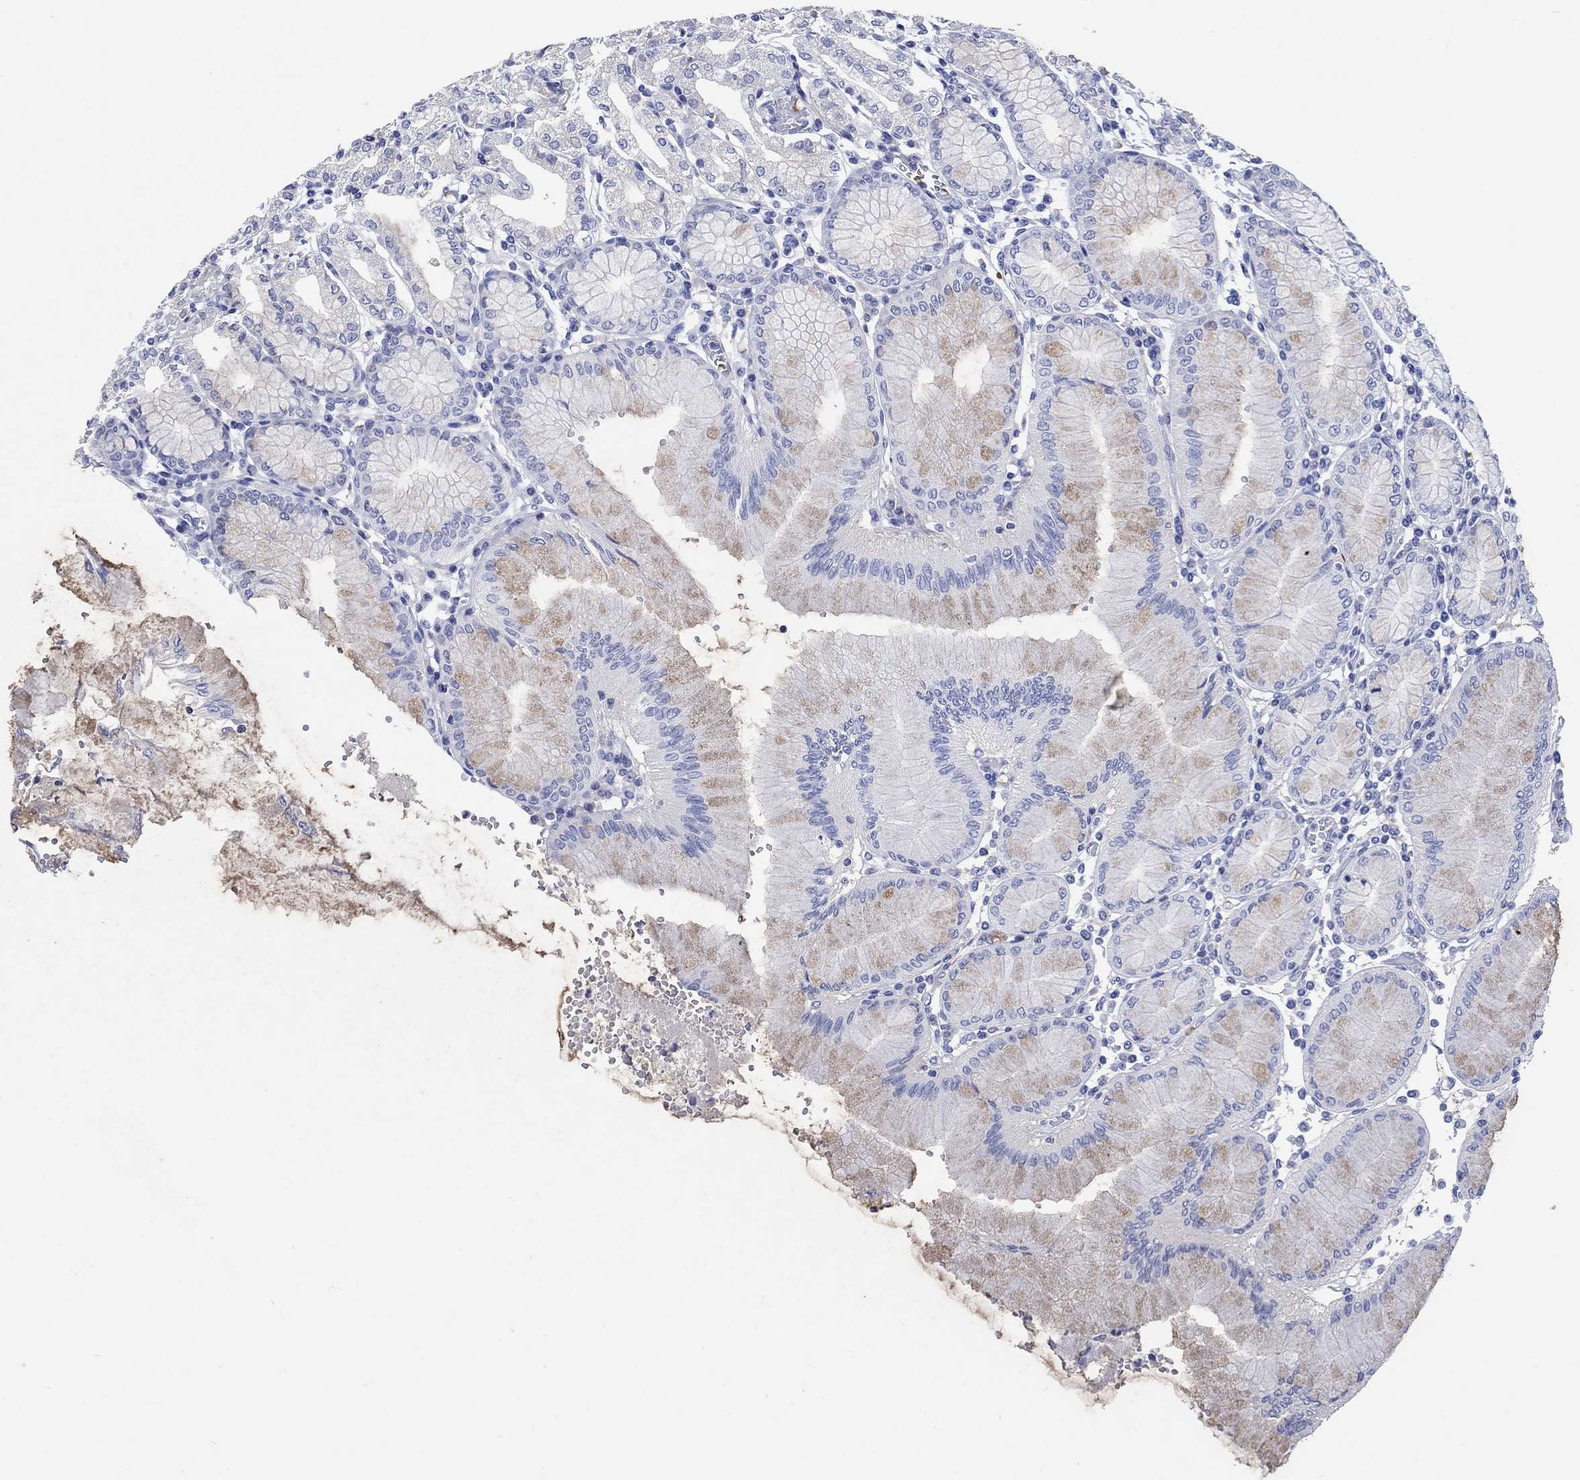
{"staining": {"intensity": "weak", "quantity": "<25%", "location": "cytoplasmic/membranous"}, "tissue": "stomach", "cell_type": "Glandular cells", "image_type": "normal", "snomed": [{"axis": "morphology", "description": "Normal tissue, NOS"}, {"axis": "topography", "description": "Skeletal muscle"}, {"axis": "topography", "description": "Stomach"}], "caption": "A photomicrograph of human stomach is negative for staining in glandular cells.", "gene": "SHISA4", "patient": {"sex": "female", "age": 57}}